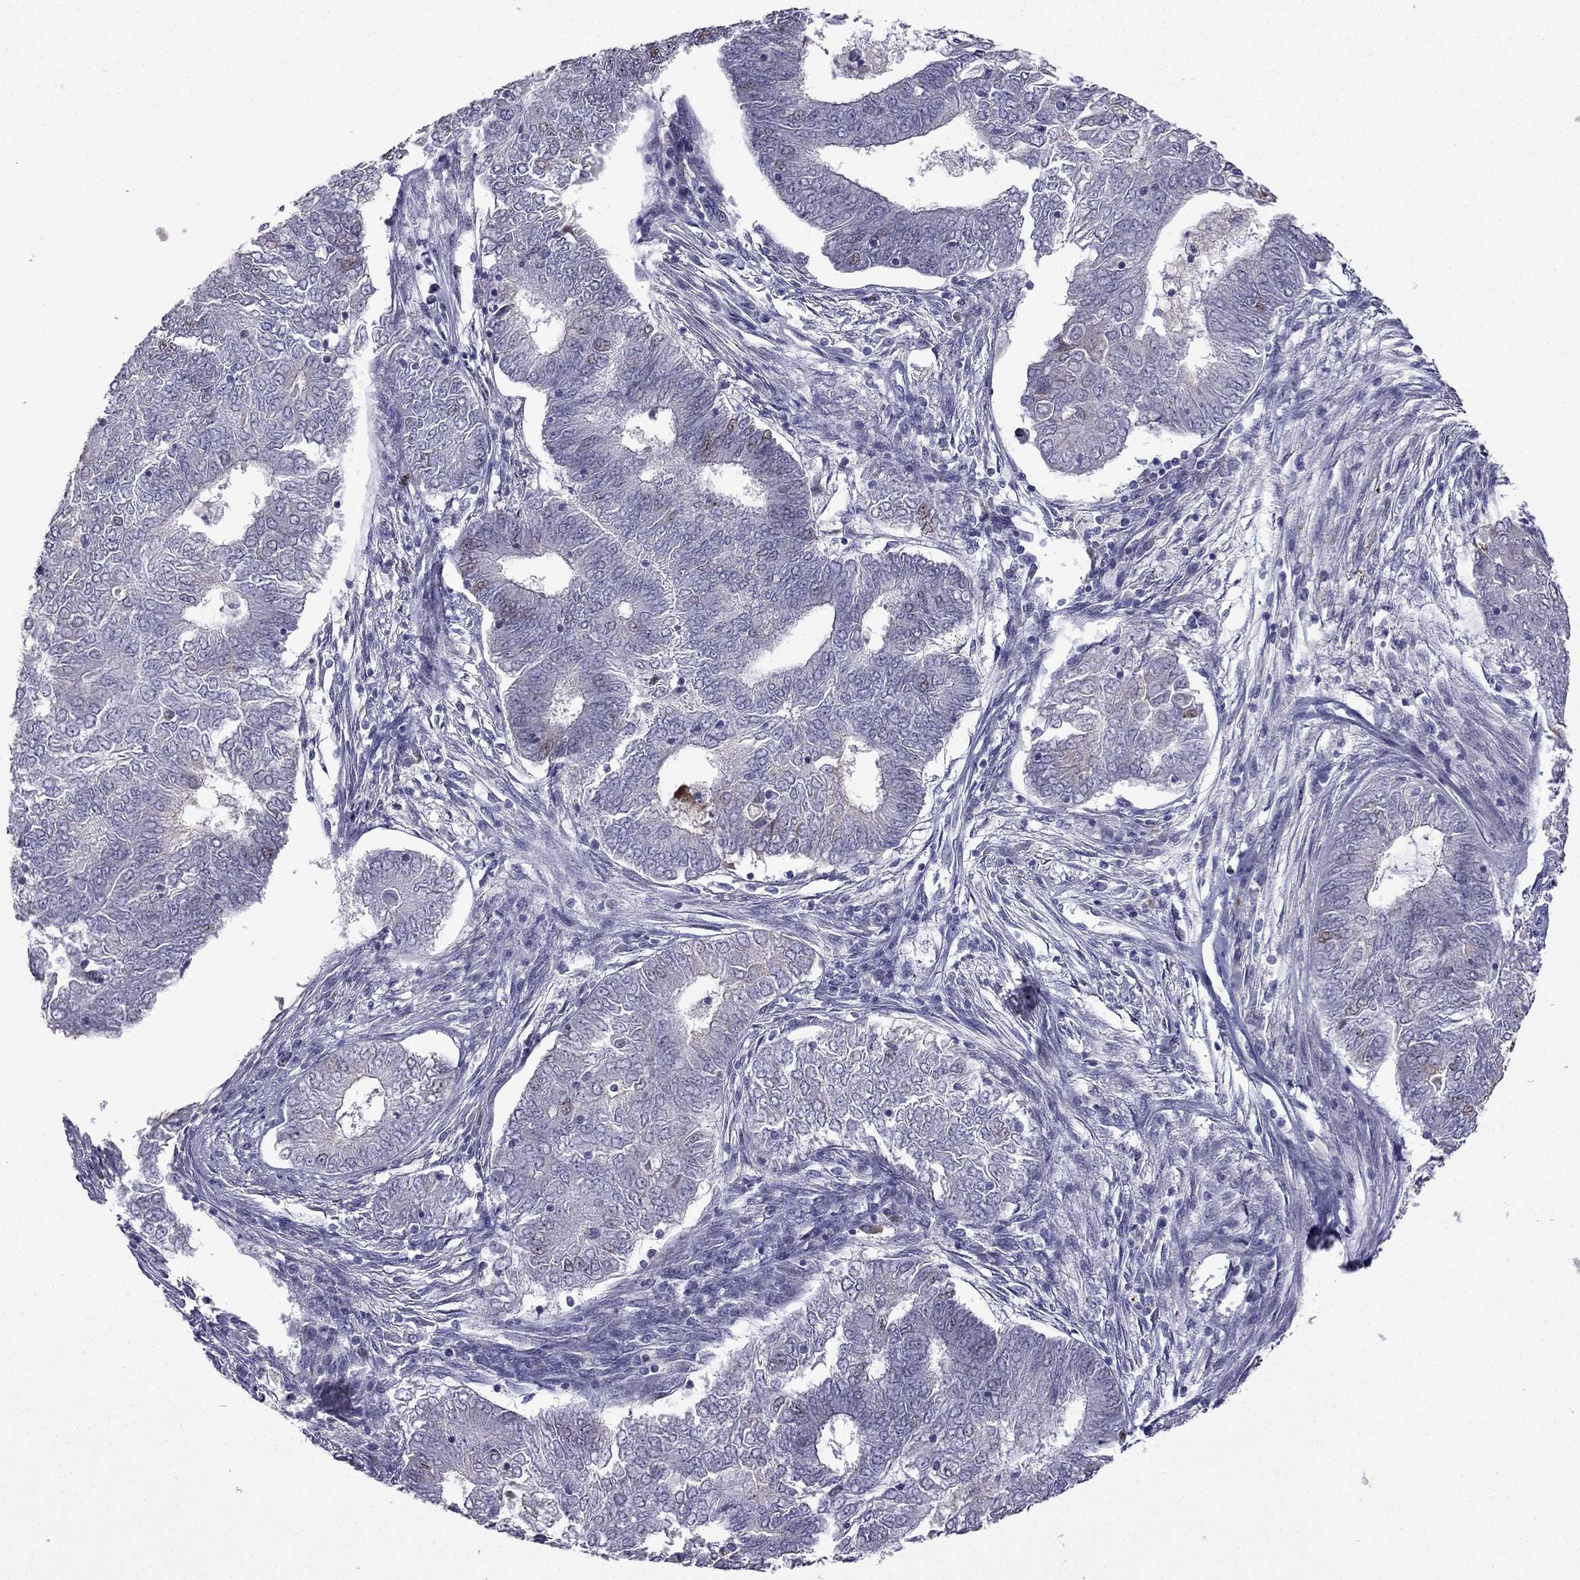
{"staining": {"intensity": "weak", "quantity": "<25%", "location": "nuclear"}, "tissue": "endometrial cancer", "cell_type": "Tumor cells", "image_type": "cancer", "snomed": [{"axis": "morphology", "description": "Adenocarcinoma, NOS"}, {"axis": "topography", "description": "Endometrium"}], "caption": "Image shows no significant protein staining in tumor cells of adenocarcinoma (endometrial).", "gene": "UHRF1", "patient": {"sex": "female", "age": 62}}